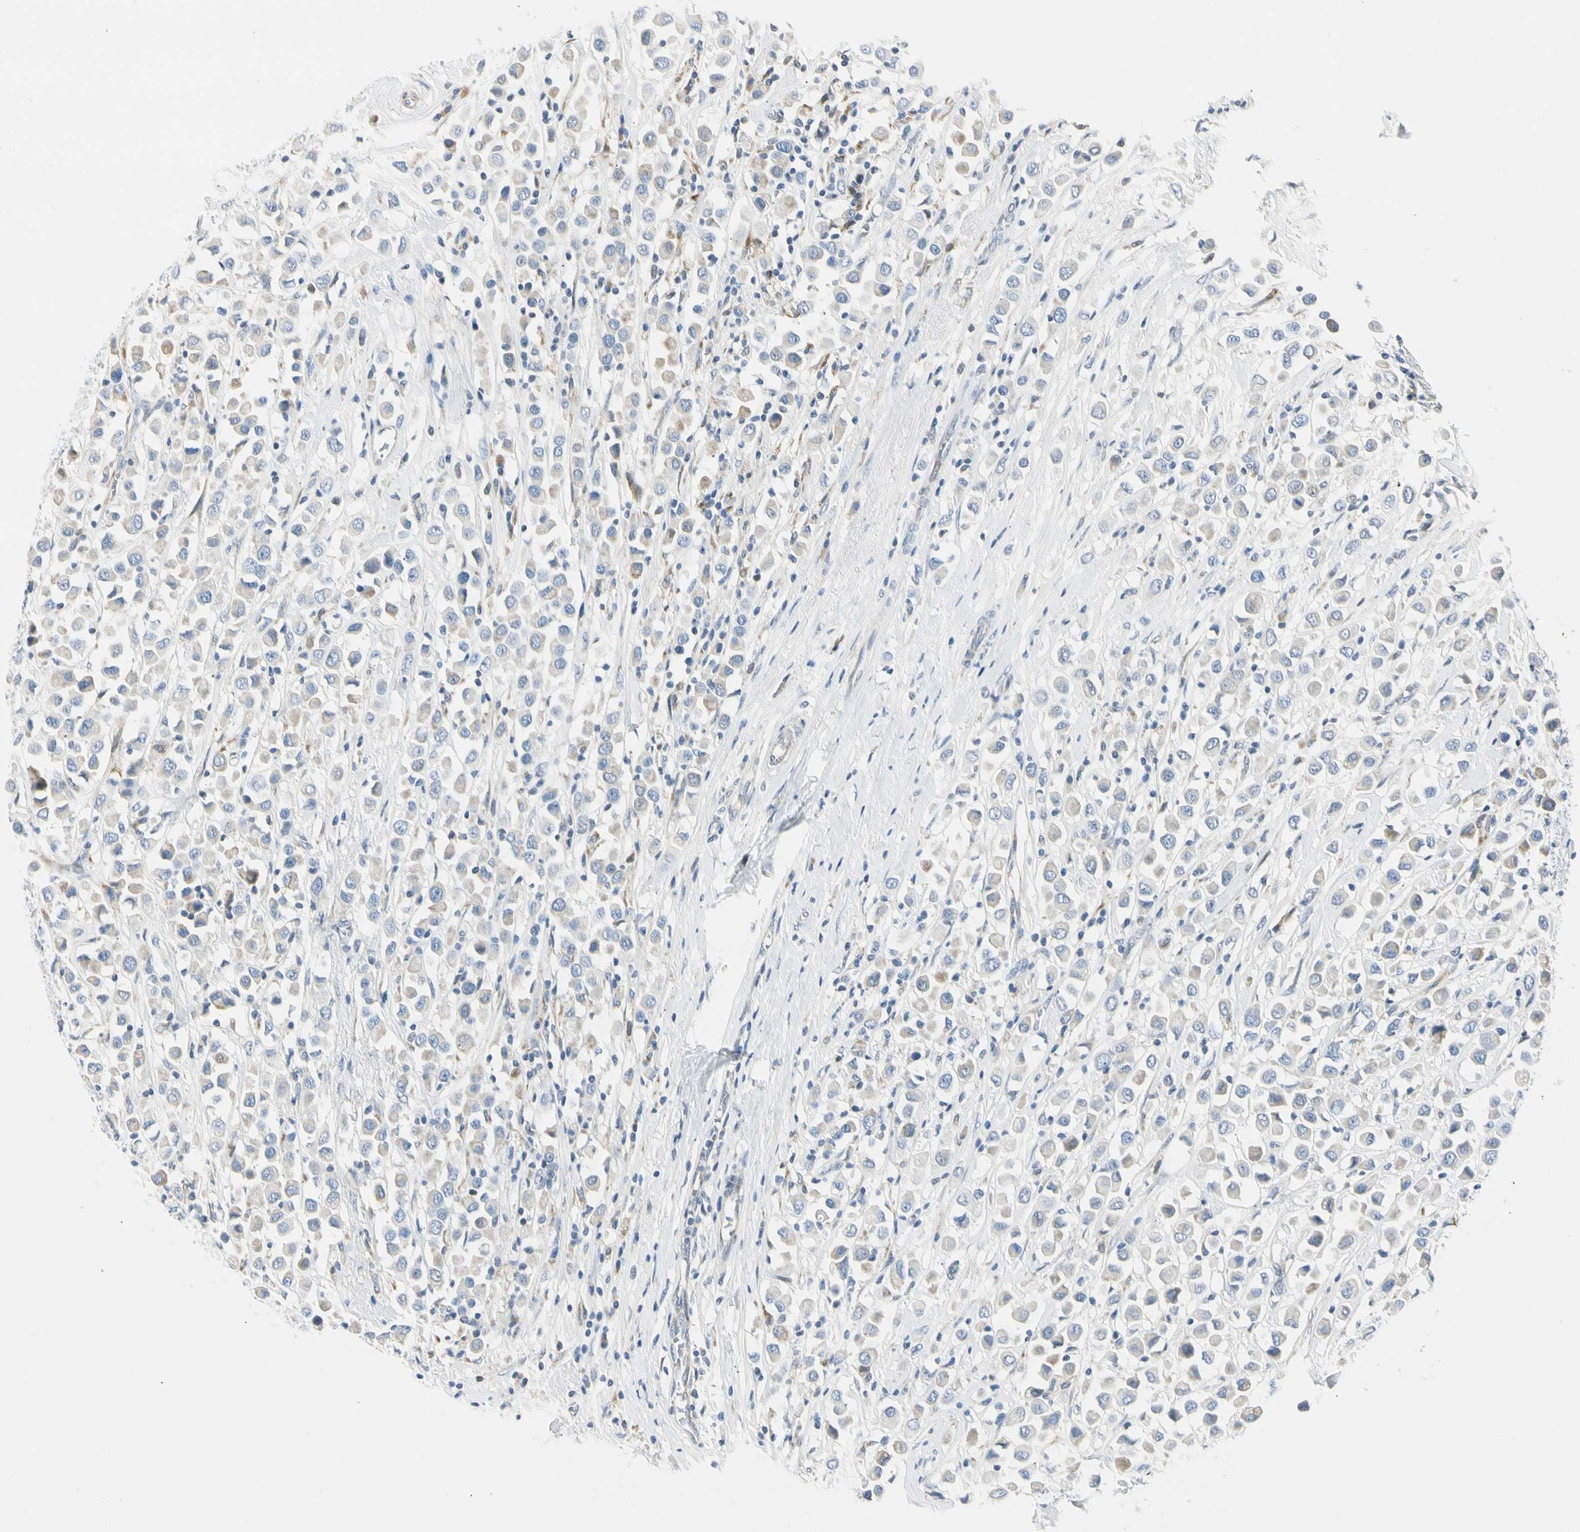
{"staining": {"intensity": "weak", "quantity": "25%-75%", "location": "cytoplasmic/membranous"}, "tissue": "breast cancer", "cell_type": "Tumor cells", "image_type": "cancer", "snomed": [{"axis": "morphology", "description": "Duct carcinoma"}, {"axis": "topography", "description": "Breast"}], "caption": "Immunohistochemistry (IHC) histopathology image of human breast cancer stained for a protein (brown), which exhibits low levels of weak cytoplasmic/membranous positivity in about 25%-75% of tumor cells.", "gene": "TNFSF11", "patient": {"sex": "female", "age": 61}}